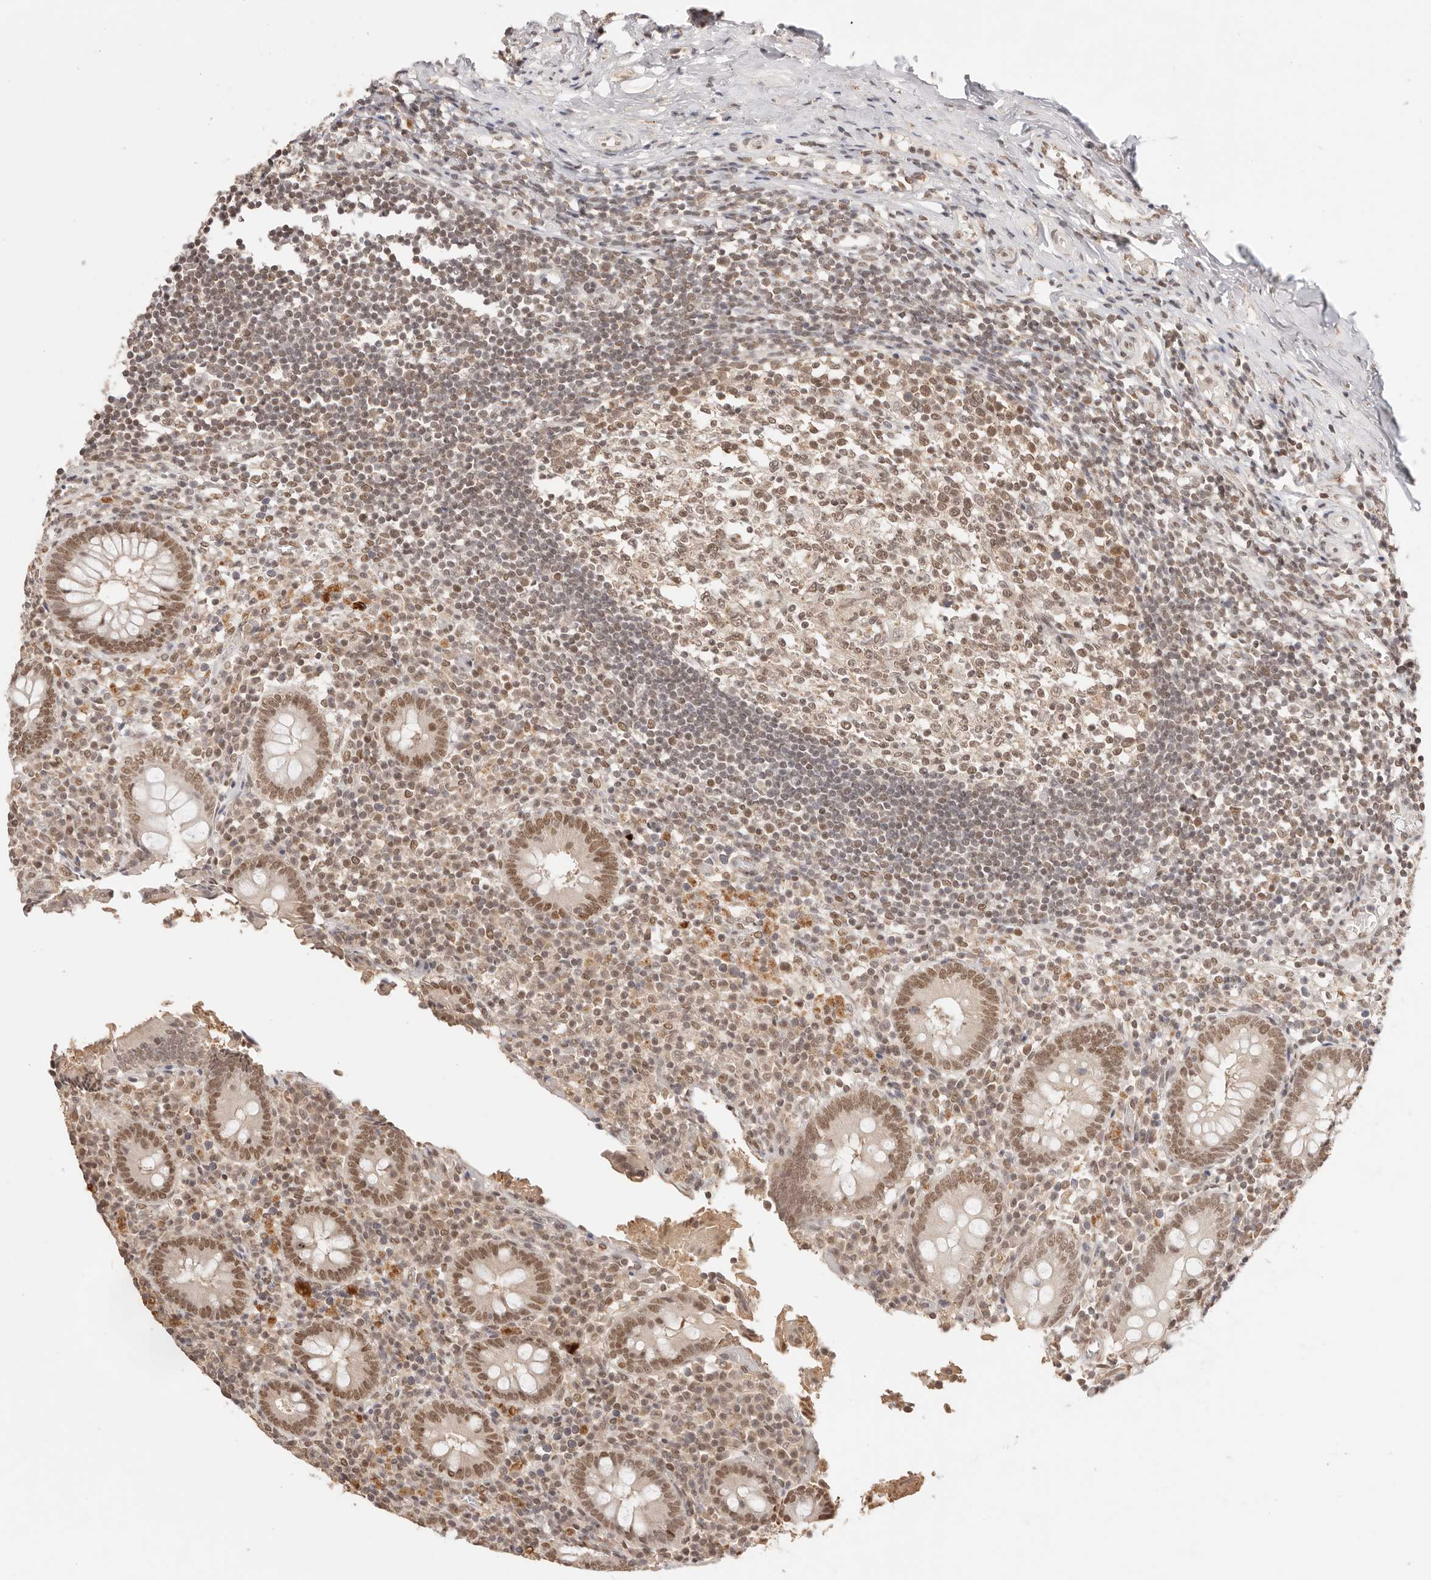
{"staining": {"intensity": "moderate", "quantity": ">75%", "location": "nuclear"}, "tissue": "appendix", "cell_type": "Glandular cells", "image_type": "normal", "snomed": [{"axis": "morphology", "description": "Normal tissue, NOS"}, {"axis": "topography", "description": "Appendix"}], "caption": "DAB (3,3'-diaminobenzidine) immunohistochemical staining of normal human appendix displays moderate nuclear protein positivity in about >75% of glandular cells.", "gene": "RFC3", "patient": {"sex": "female", "age": 17}}